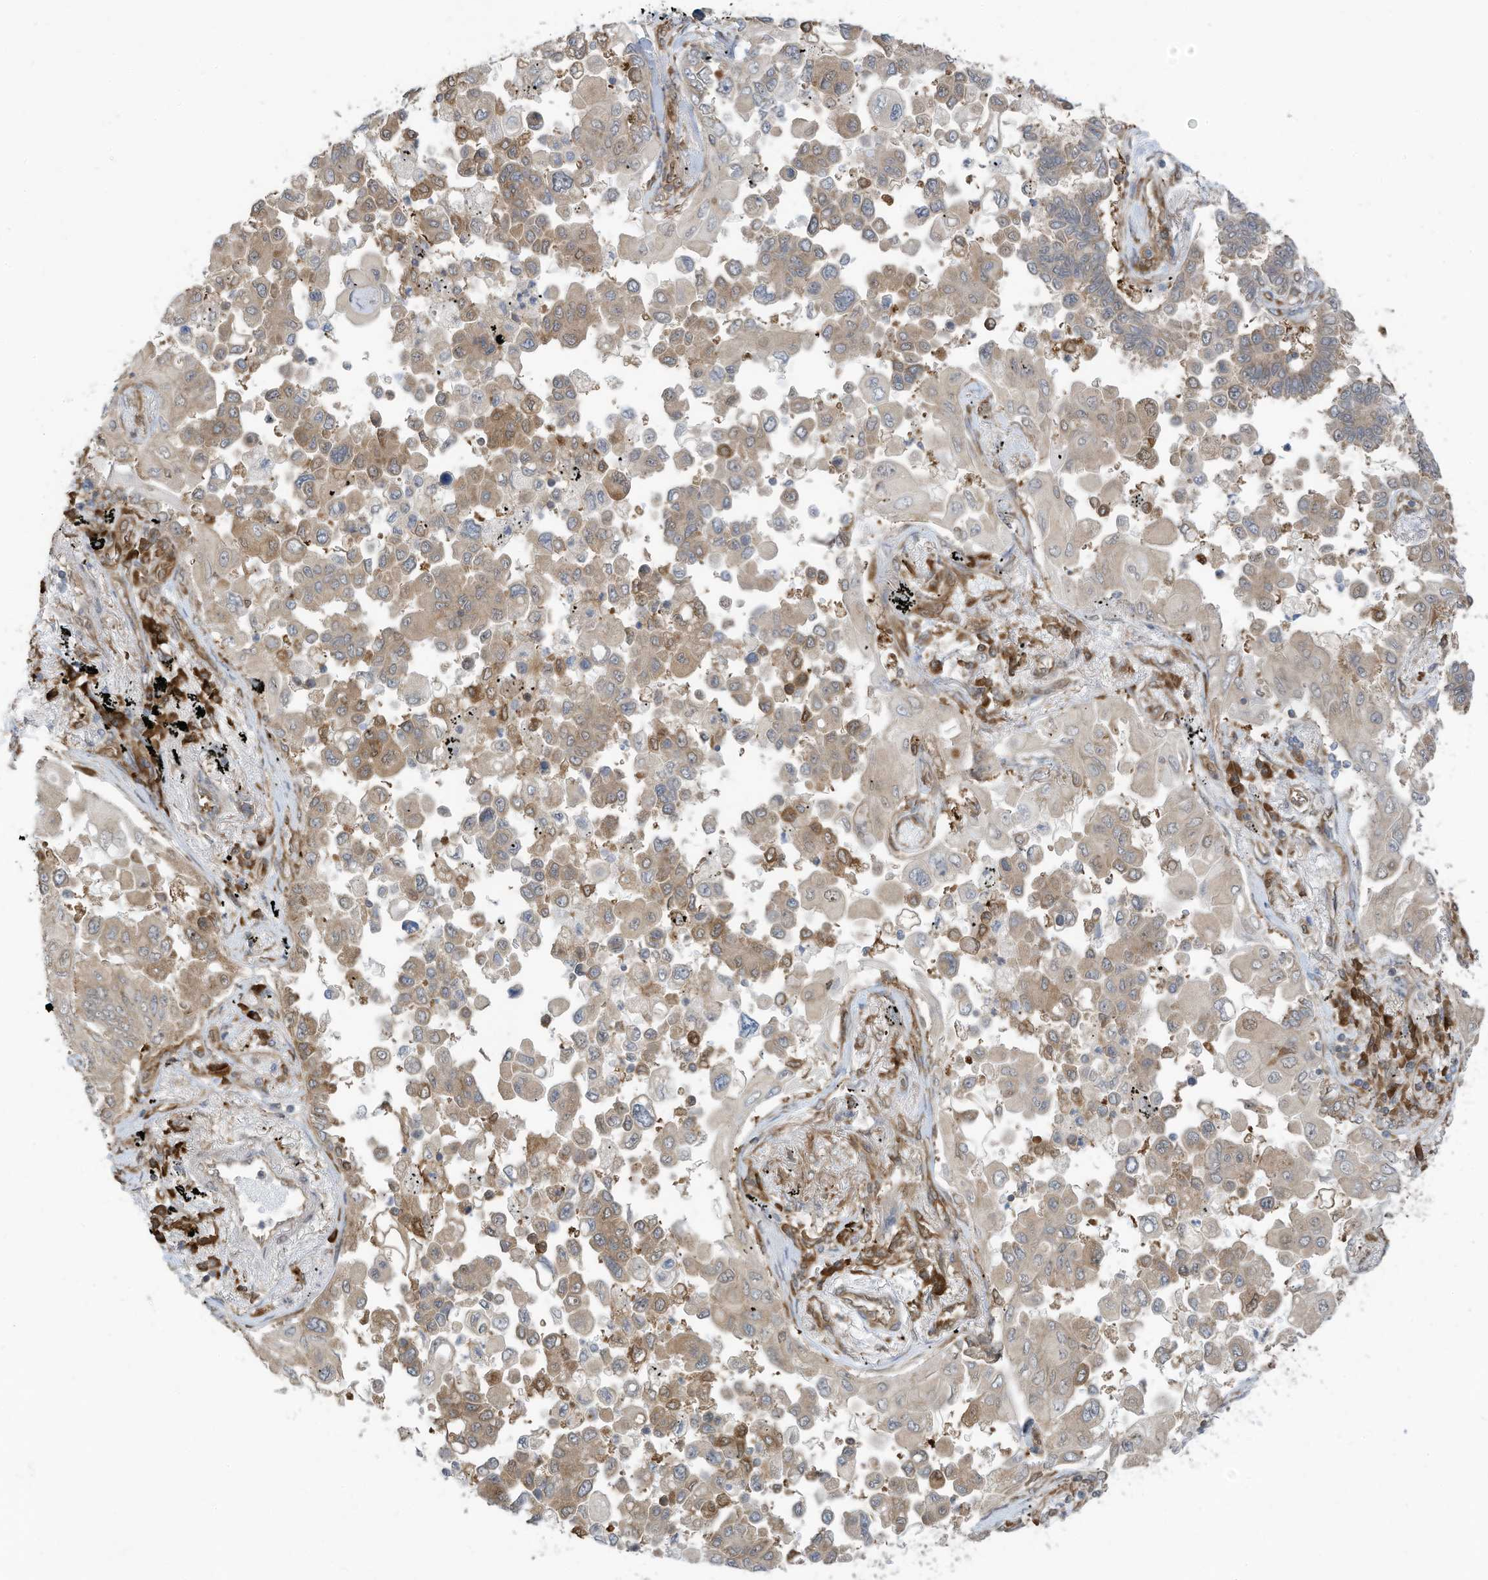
{"staining": {"intensity": "weak", "quantity": ">75%", "location": "cytoplasmic/membranous"}, "tissue": "lung cancer", "cell_type": "Tumor cells", "image_type": "cancer", "snomed": [{"axis": "morphology", "description": "Adenocarcinoma, NOS"}, {"axis": "topography", "description": "Lung"}], "caption": "IHC image of human adenocarcinoma (lung) stained for a protein (brown), which reveals low levels of weak cytoplasmic/membranous positivity in about >75% of tumor cells.", "gene": "USE1", "patient": {"sex": "female", "age": 67}}